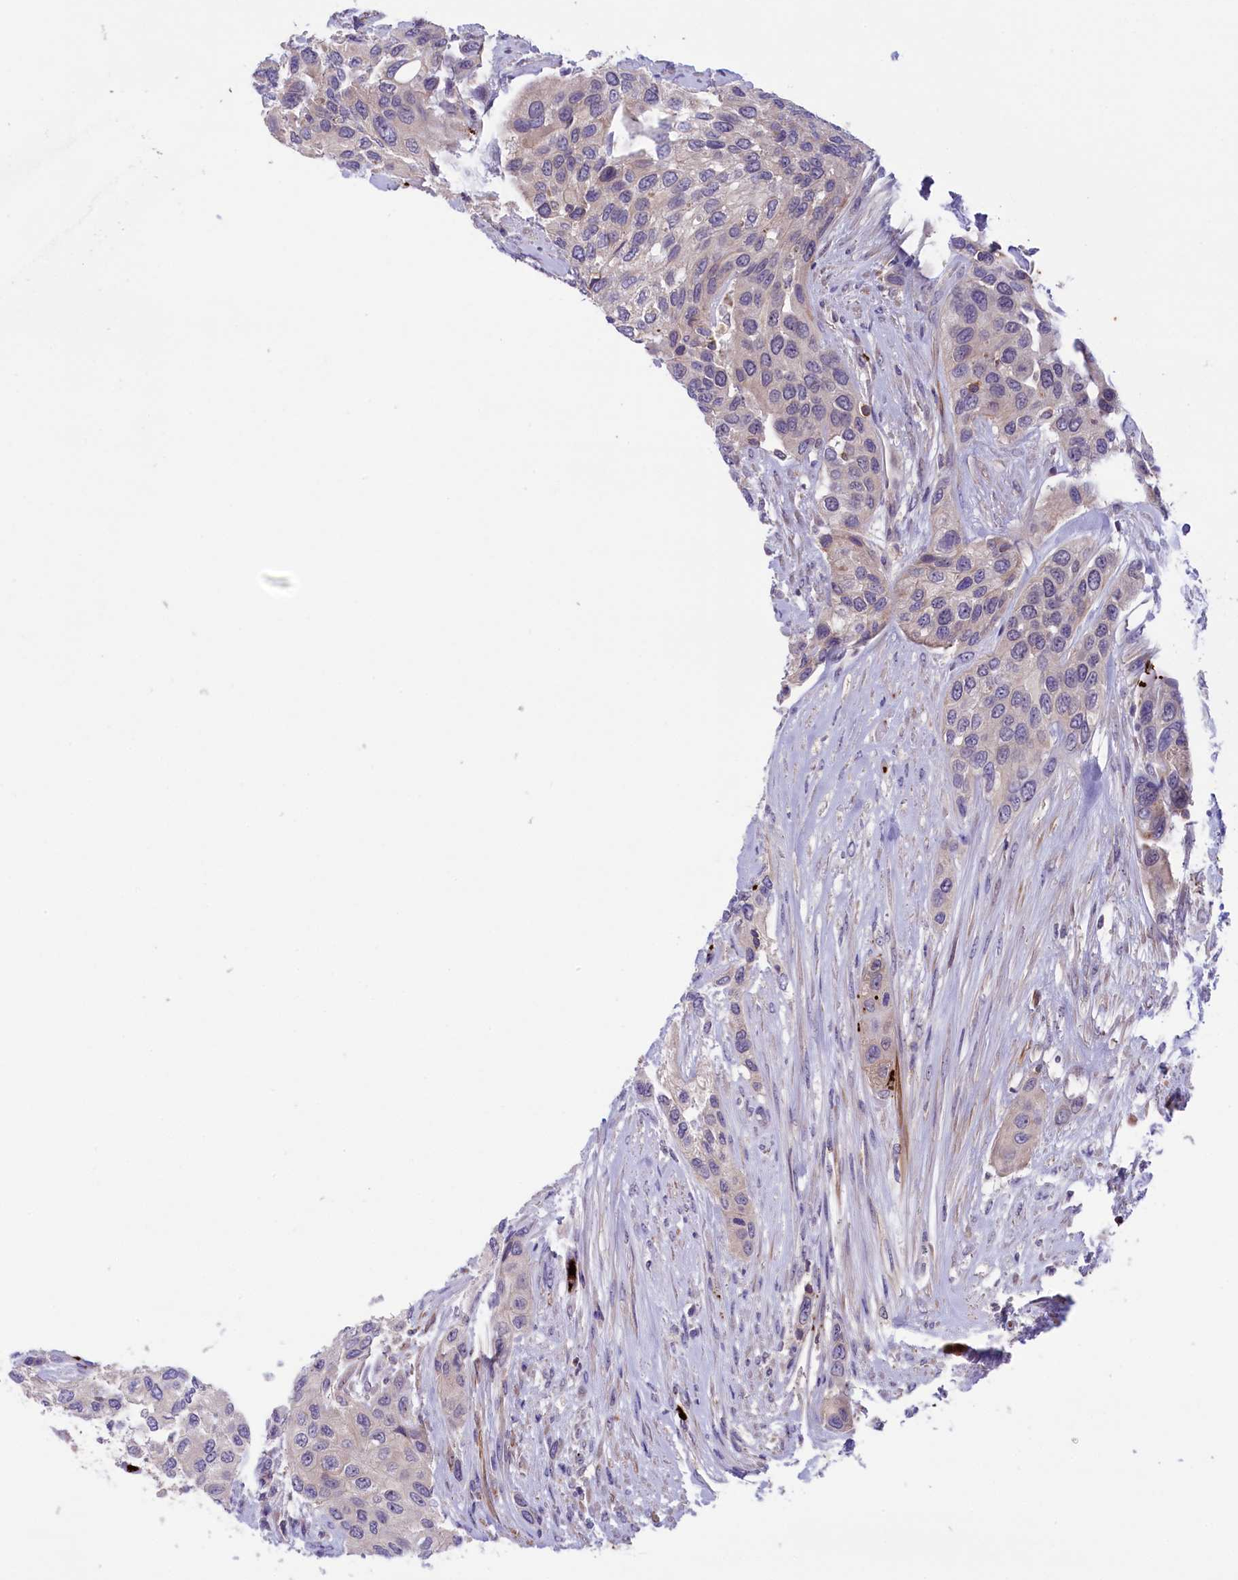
{"staining": {"intensity": "negative", "quantity": "none", "location": "none"}, "tissue": "urothelial cancer", "cell_type": "Tumor cells", "image_type": "cancer", "snomed": [{"axis": "morphology", "description": "Normal tissue, NOS"}, {"axis": "morphology", "description": "Urothelial carcinoma, High grade"}, {"axis": "topography", "description": "Vascular tissue"}, {"axis": "topography", "description": "Urinary bladder"}], "caption": "An immunohistochemistry (IHC) micrograph of urothelial carcinoma (high-grade) is shown. There is no staining in tumor cells of urothelial carcinoma (high-grade).", "gene": "HEATR3", "patient": {"sex": "female", "age": 56}}